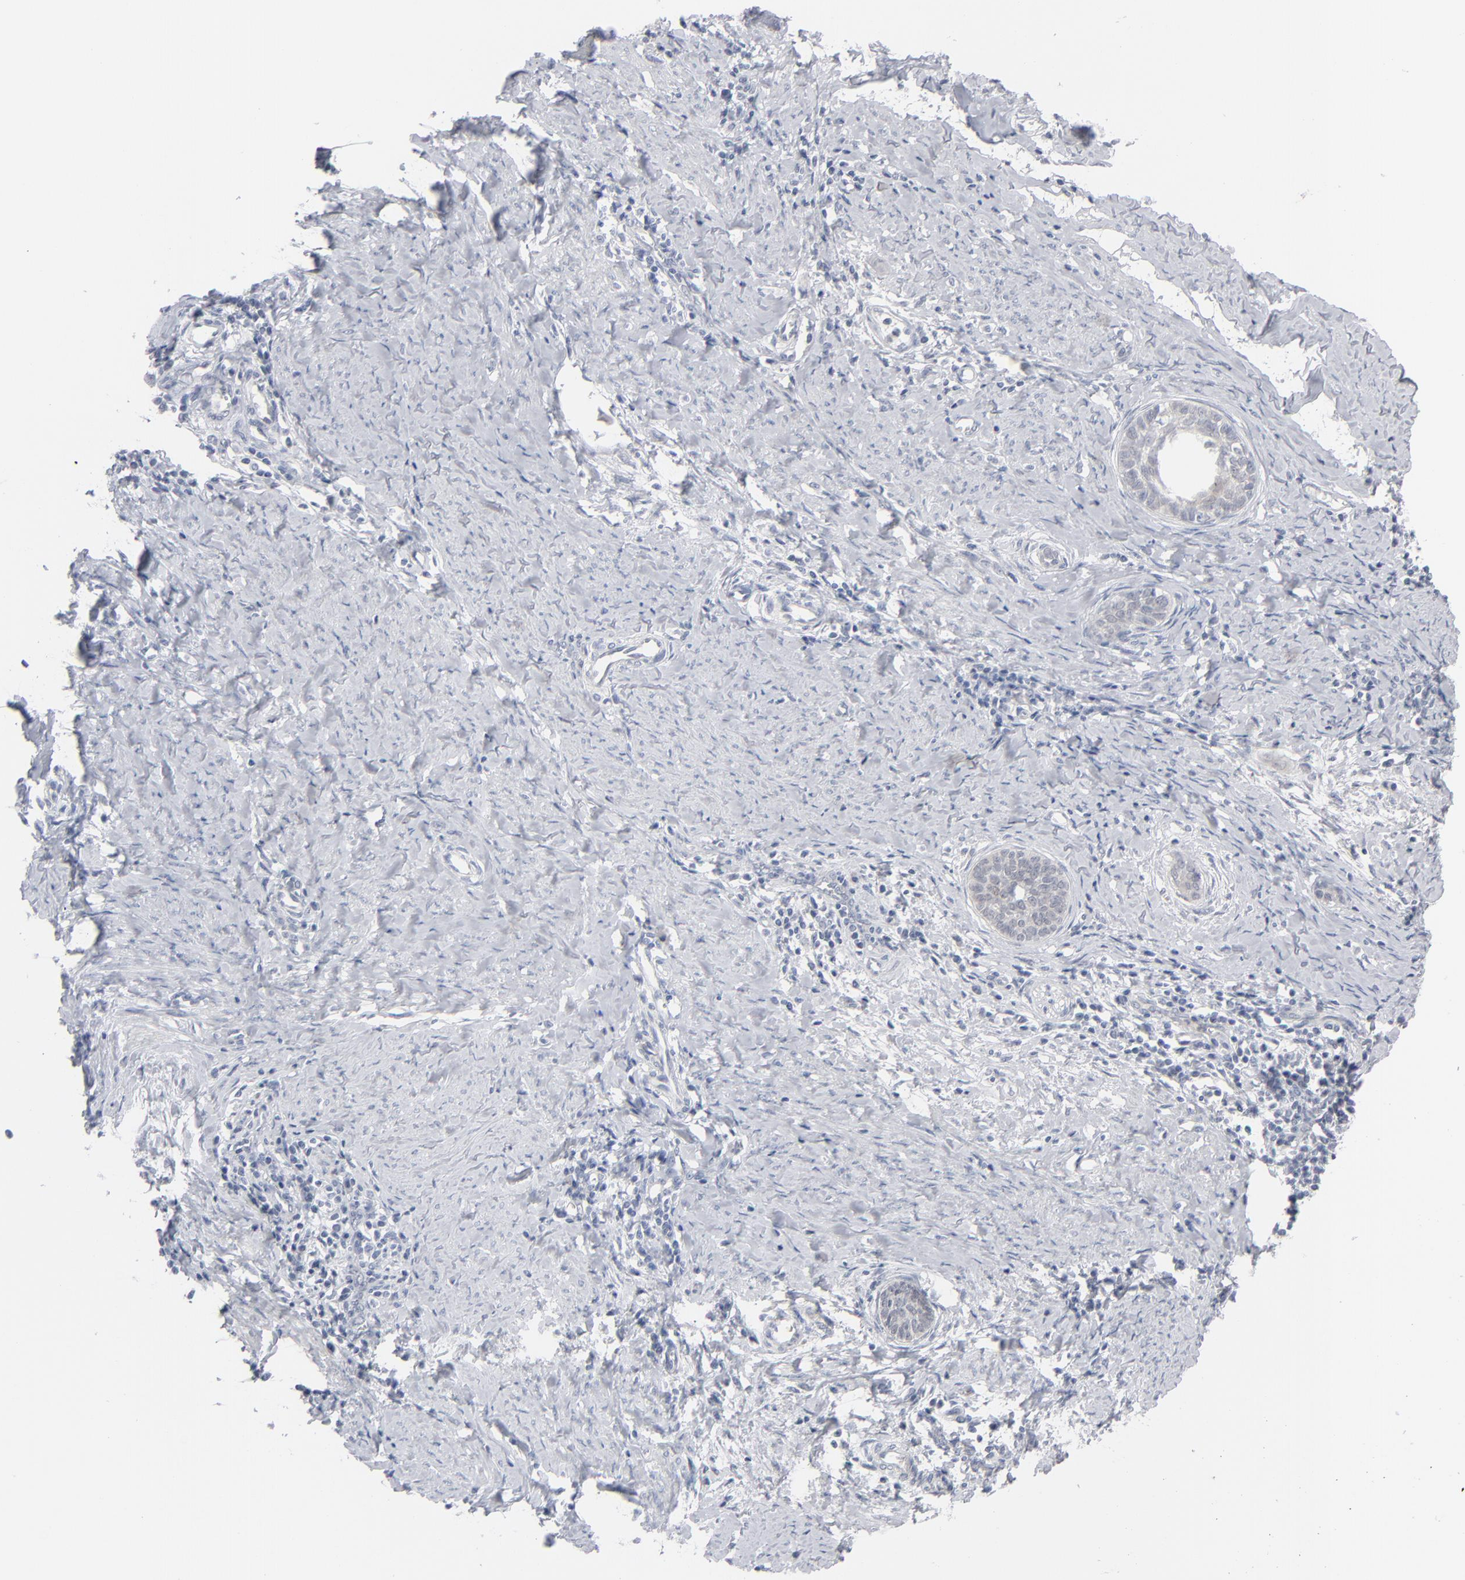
{"staining": {"intensity": "negative", "quantity": "none", "location": "none"}, "tissue": "cervical cancer", "cell_type": "Tumor cells", "image_type": "cancer", "snomed": [{"axis": "morphology", "description": "Squamous cell carcinoma, NOS"}, {"axis": "topography", "description": "Cervix"}], "caption": "Immunohistochemistry of human squamous cell carcinoma (cervical) reveals no expression in tumor cells. (Stains: DAB IHC with hematoxylin counter stain, Microscopy: brightfield microscopy at high magnification).", "gene": "POF1B", "patient": {"sex": "female", "age": 33}}